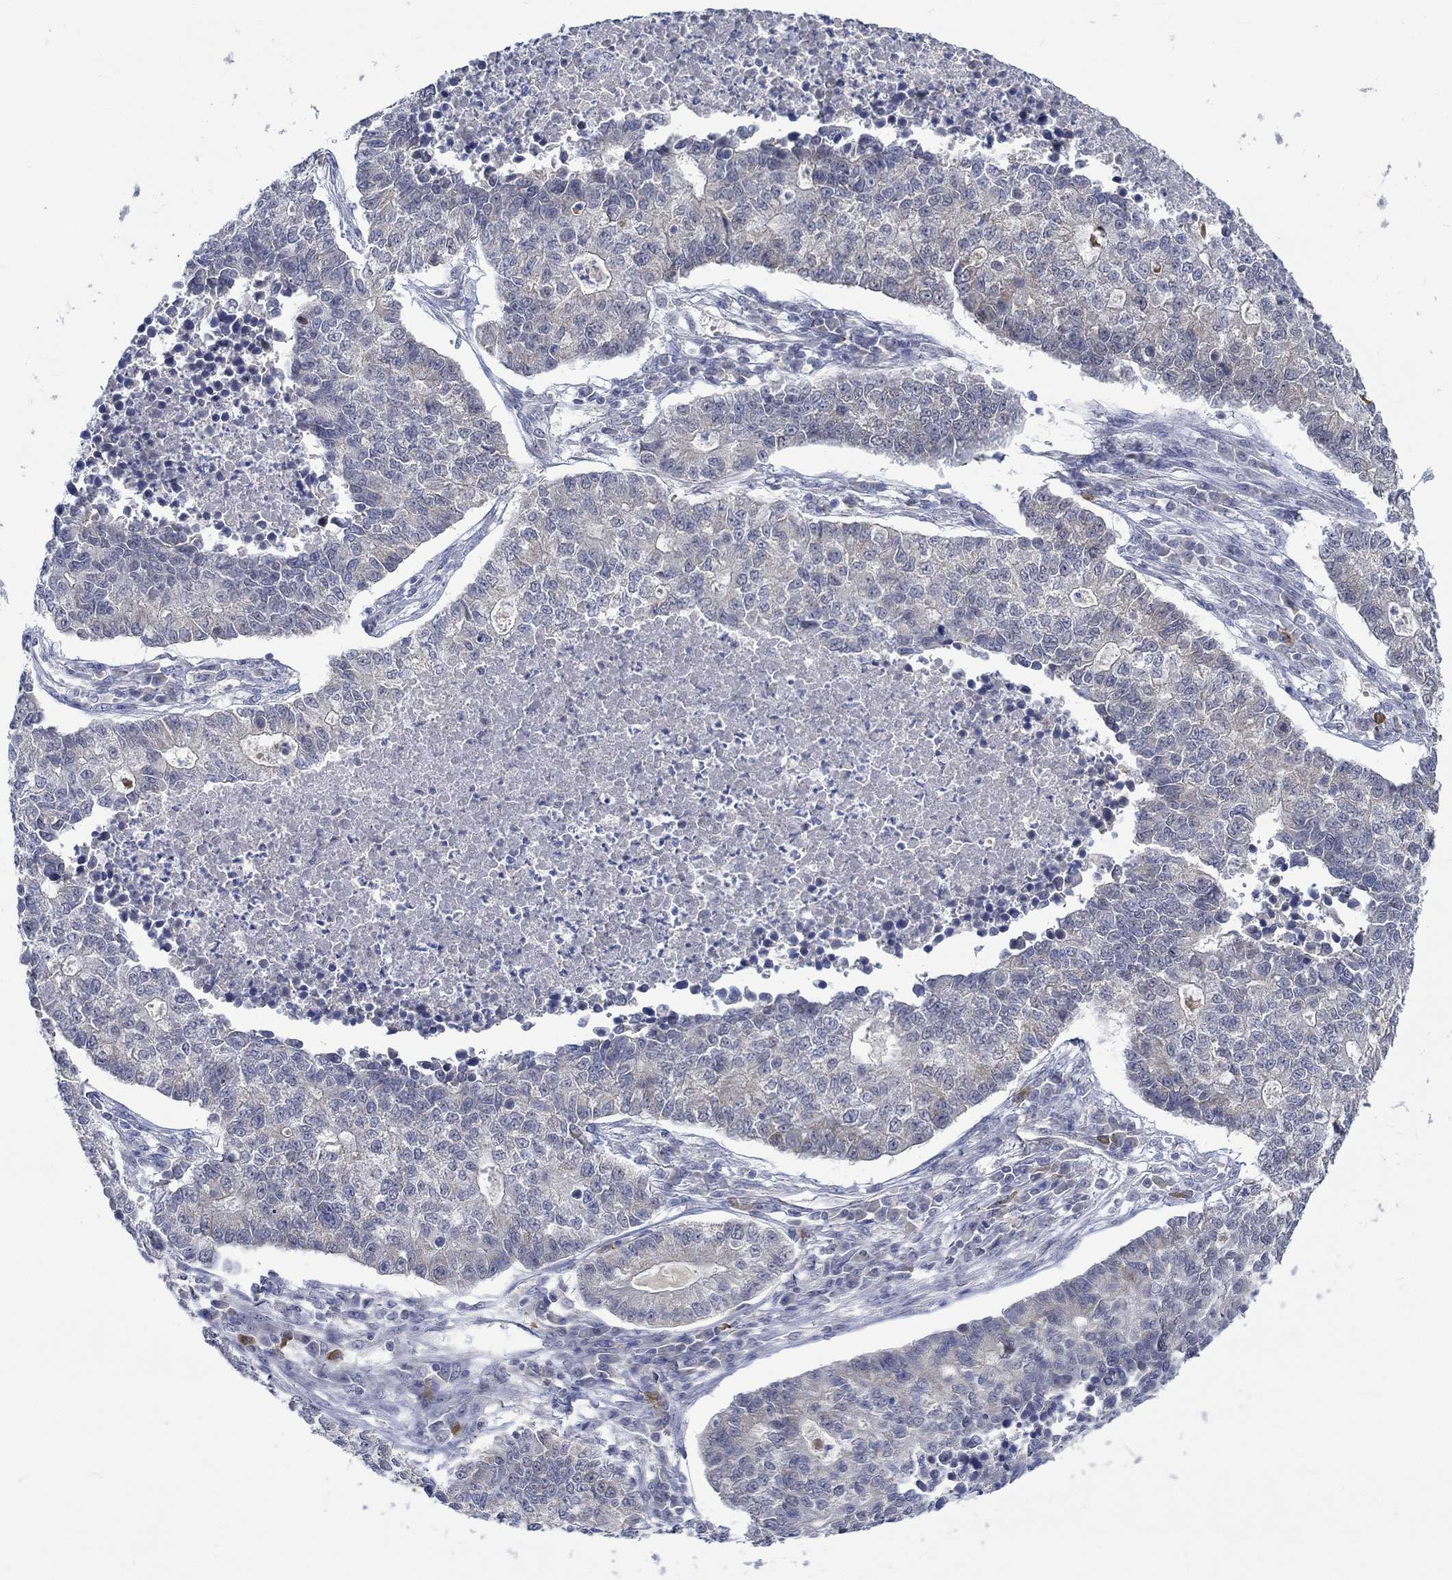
{"staining": {"intensity": "negative", "quantity": "none", "location": "none"}, "tissue": "lung cancer", "cell_type": "Tumor cells", "image_type": "cancer", "snomed": [{"axis": "morphology", "description": "Adenocarcinoma, NOS"}, {"axis": "topography", "description": "Lung"}], "caption": "Protein analysis of lung cancer (adenocarcinoma) shows no significant staining in tumor cells.", "gene": "WASF1", "patient": {"sex": "male", "age": 57}}